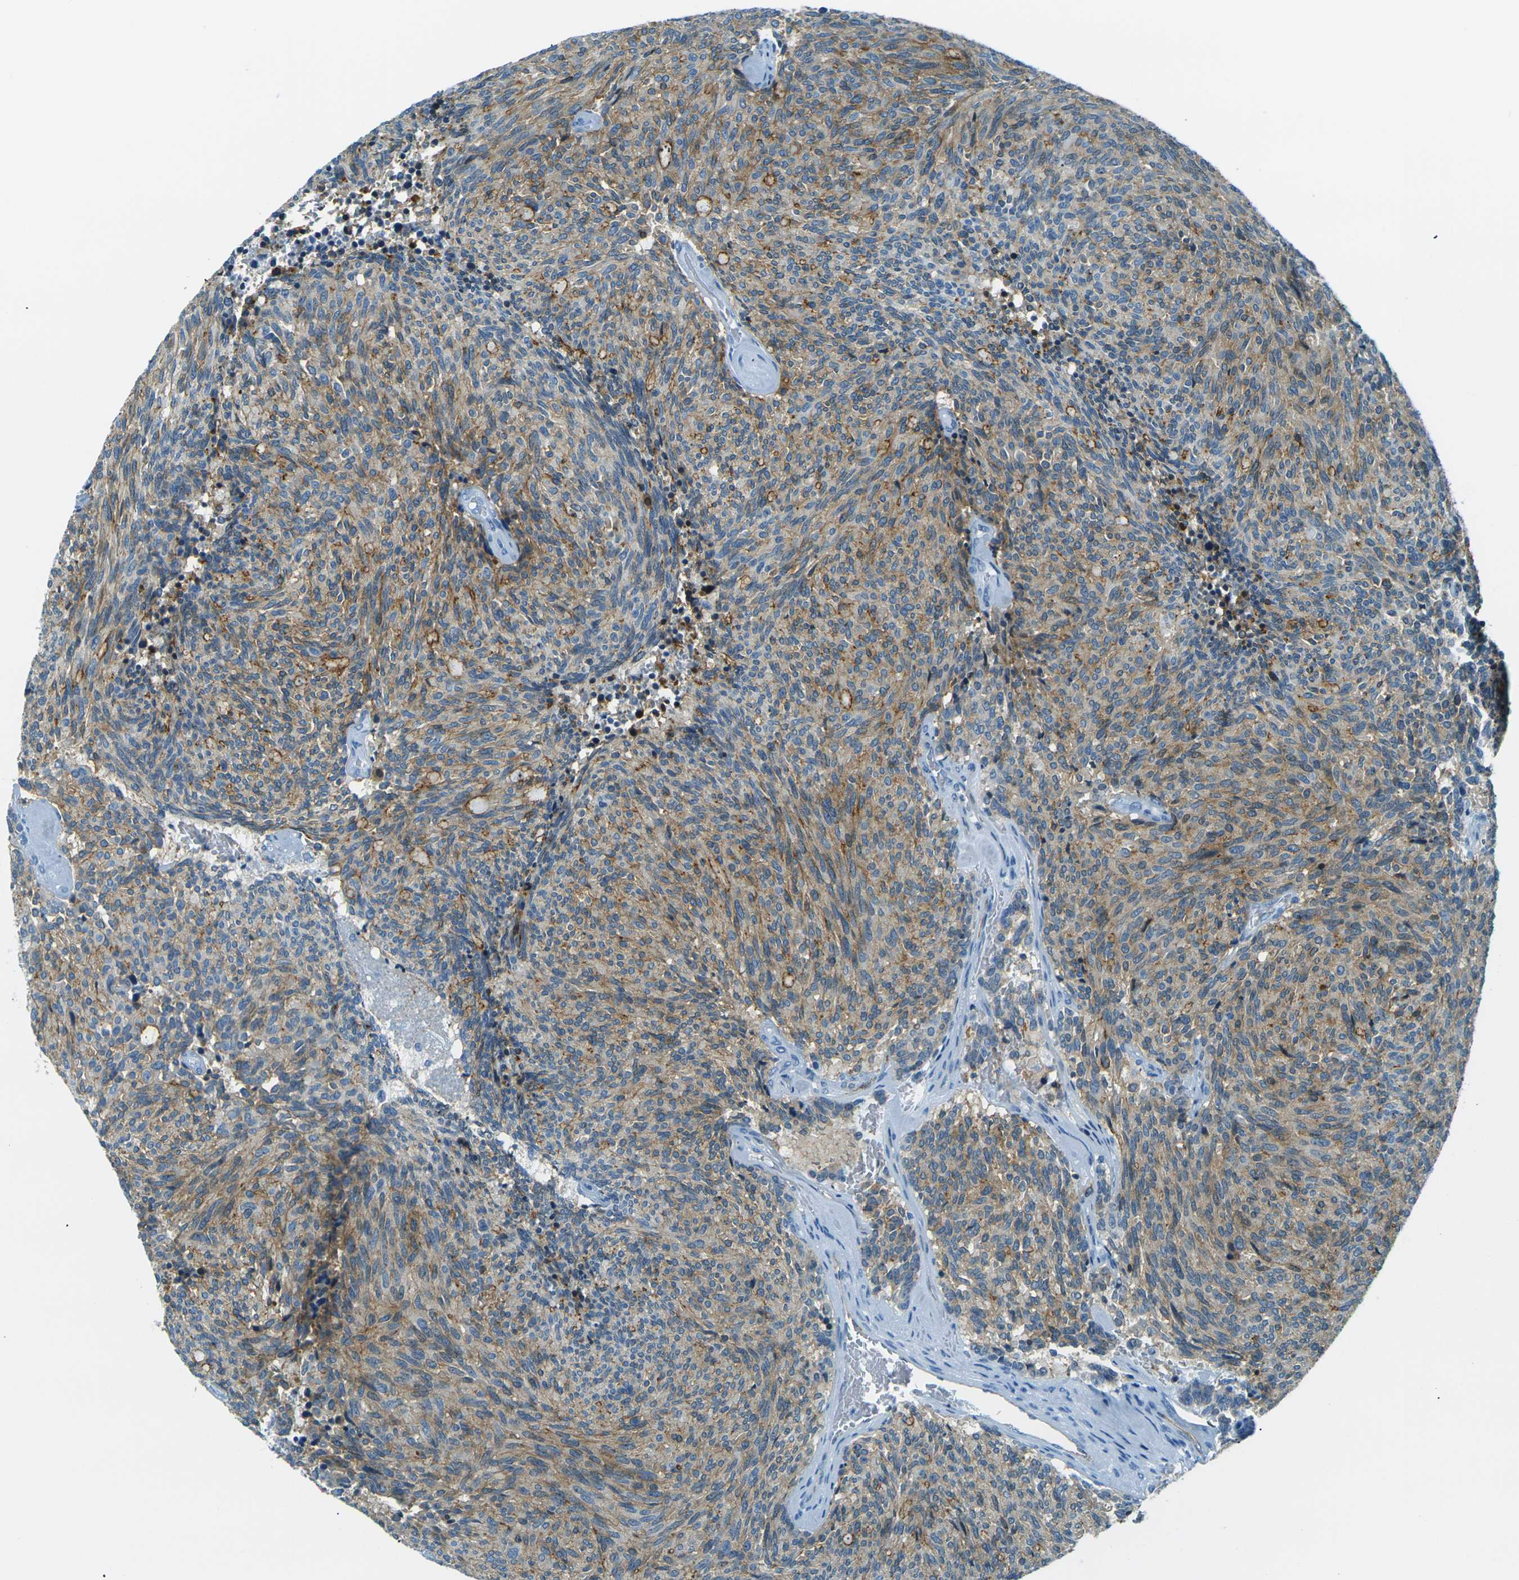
{"staining": {"intensity": "moderate", "quantity": "25%-75%", "location": "cytoplasmic/membranous"}, "tissue": "carcinoid", "cell_type": "Tumor cells", "image_type": "cancer", "snomed": [{"axis": "morphology", "description": "Carcinoid, malignant, NOS"}, {"axis": "topography", "description": "Pancreas"}], "caption": "Protein expression analysis of human carcinoid reveals moderate cytoplasmic/membranous expression in approximately 25%-75% of tumor cells. Using DAB (brown) and hematoxylin (blue) stains, captured at high magnification using brightfield microscopy.", "gene": "OCLN", "patient": {"sex": "female", "age": 54}}